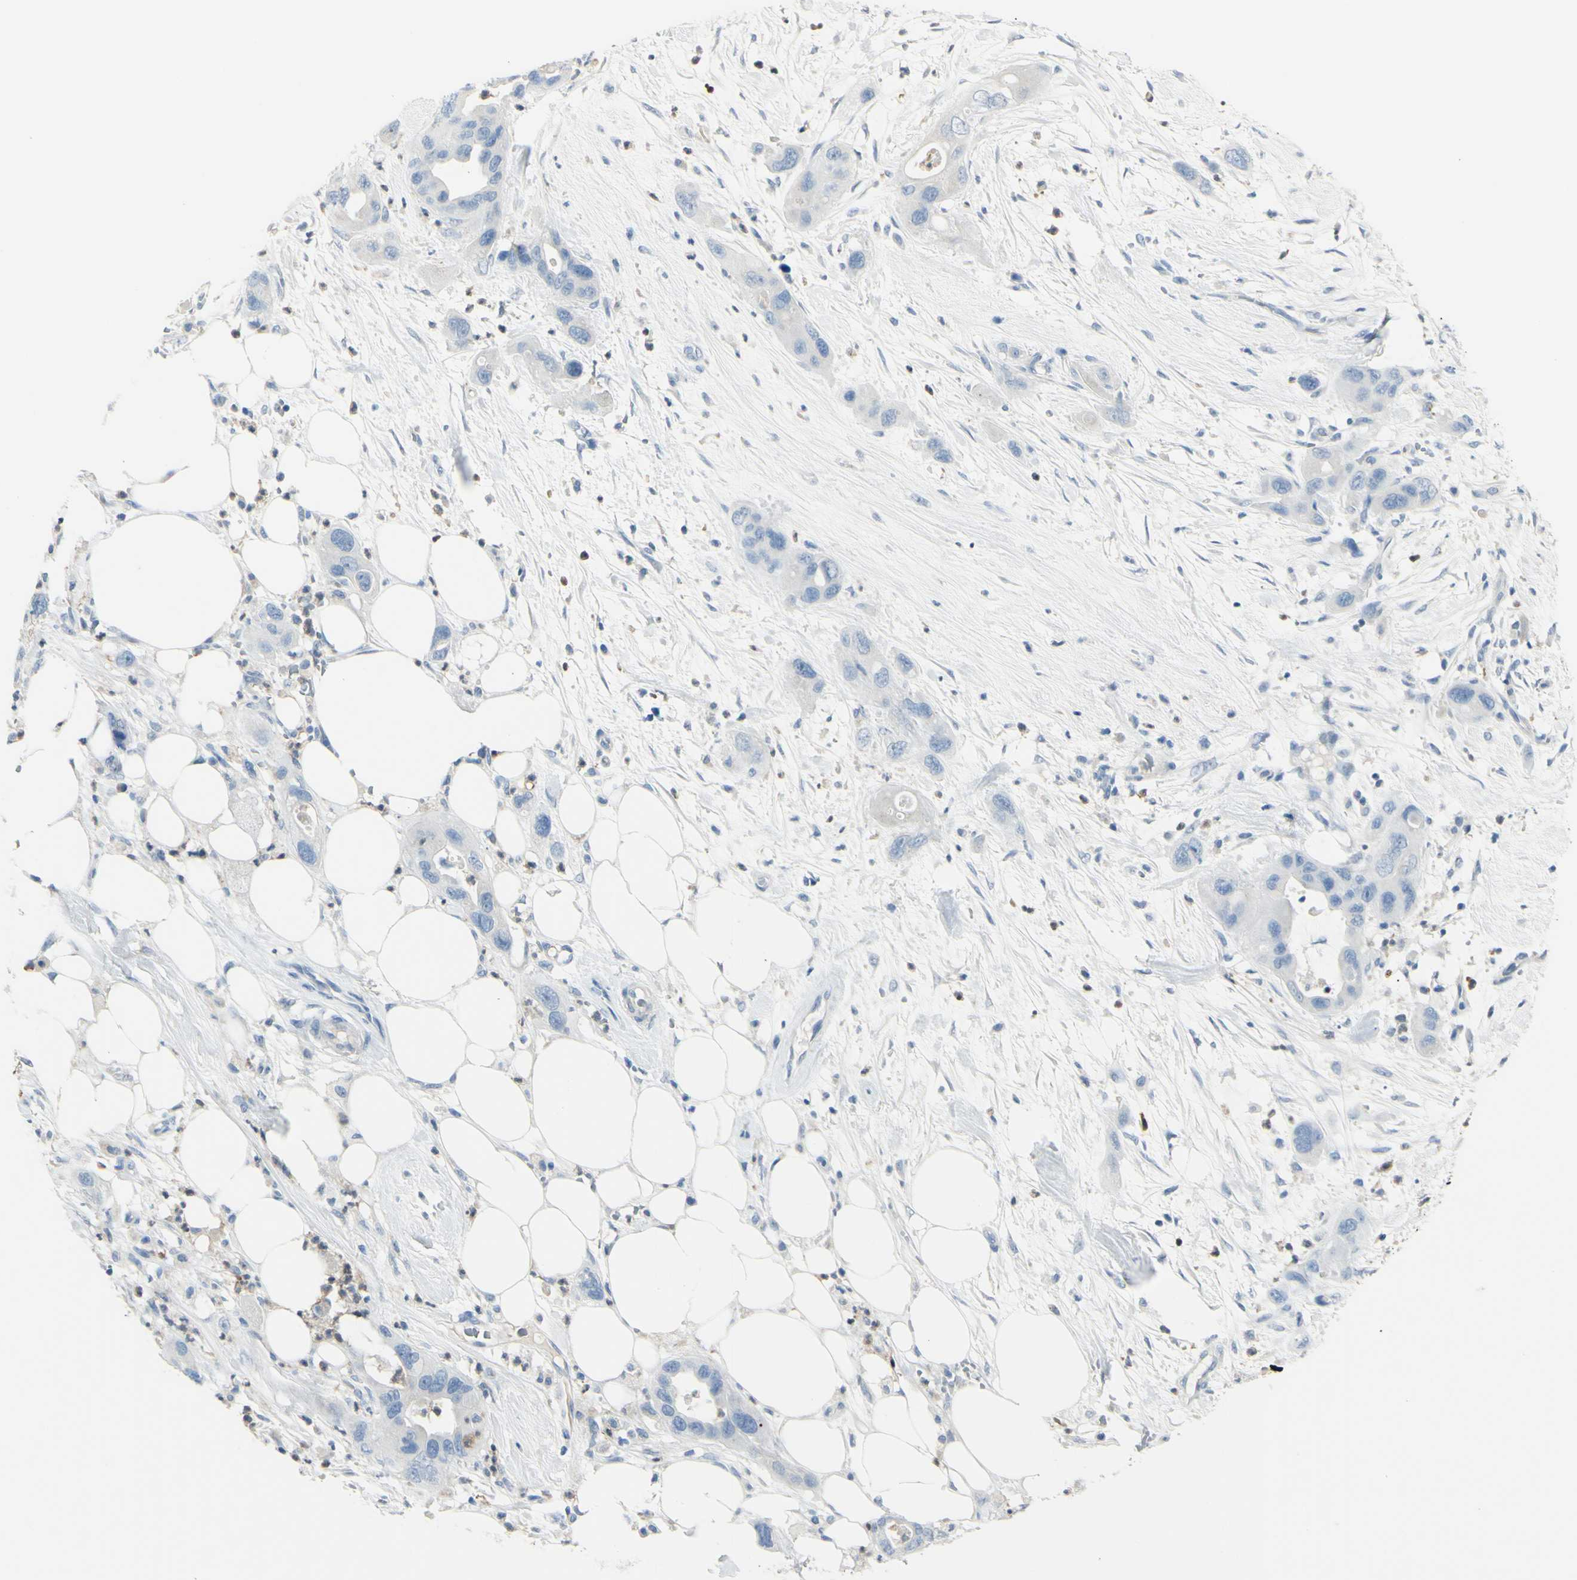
{"staining": {"intensity": "negative", "quantity": "none", "location": "none"}, "tissue": "pancreatic cancer", "cell_type": "Tumor cells", "image_type": "cancer", "snomed": [{"axis": "morphology", "description": "Adenocarcinoma, NOS"}, {"axis": "topography", "description": "Pancreas"}], "caption": "Protein analysis of pancreatic cancer (adenocarcinoma) exhibits no significant positivity in tumor cells.", "gene": "ZNF557", "patient": {"sex": "female", "age": 71}}